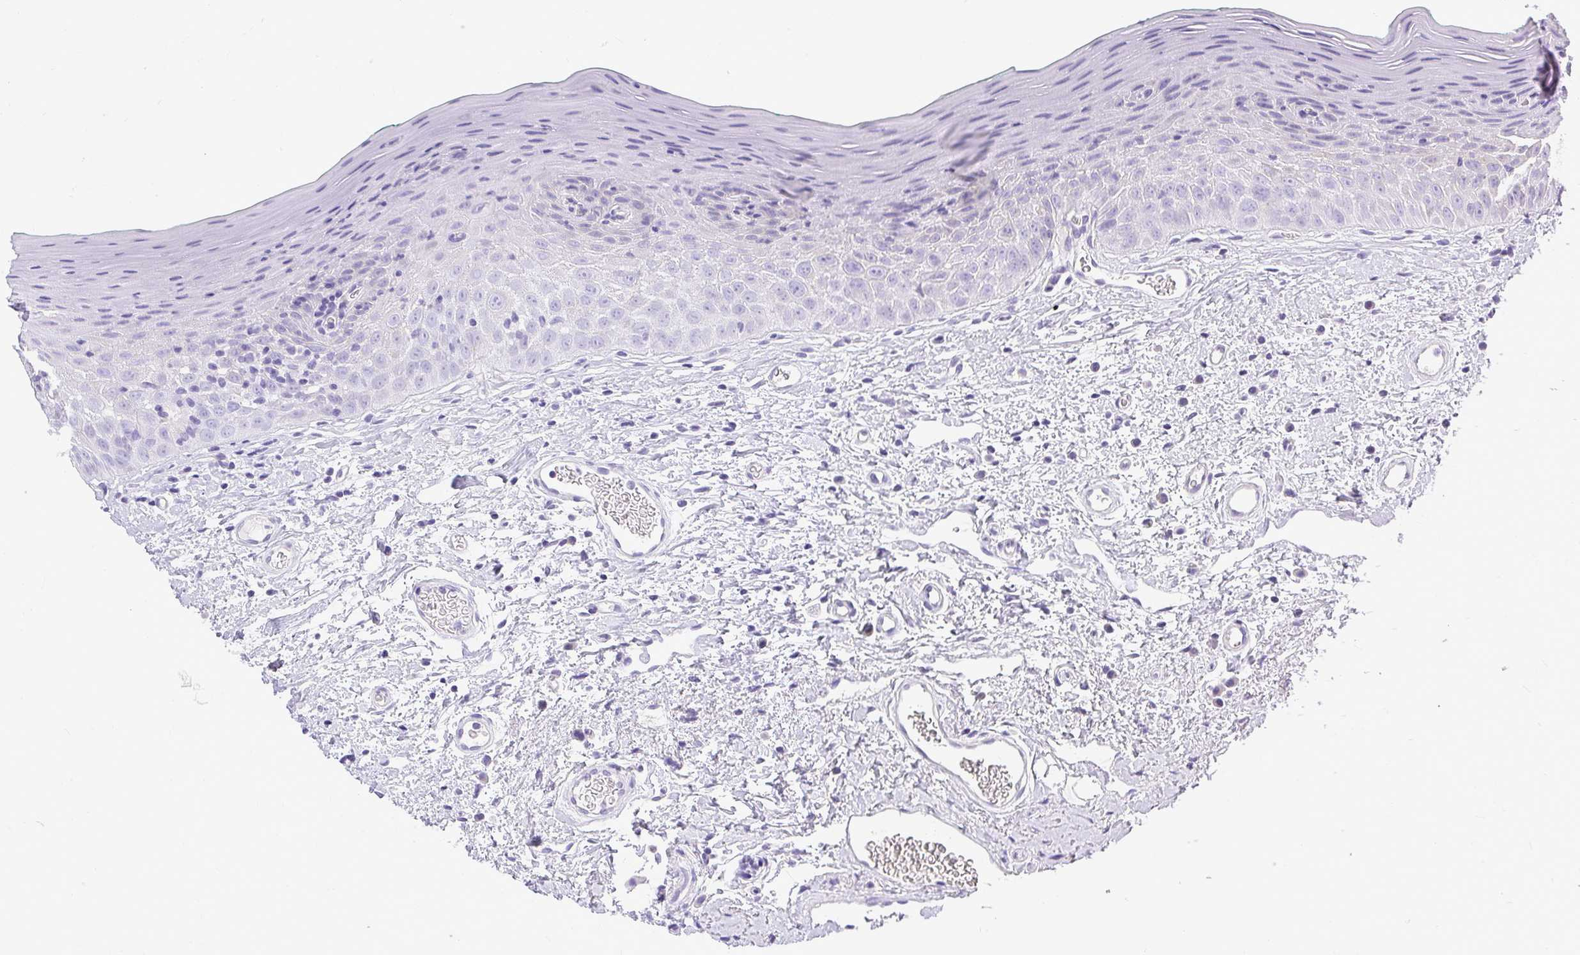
{"staining": {"intensity": "negative", "quantity": "none", "location": "none"}, "tissue": "oral mucosa", "cell_type": "Squamous epithelial cells", "image_type": "normal", "snomed": [{"axis": "morphology", "description": "Normal tissue, NOS"}, {"axis": "topography", "description": "Oral tissue"}, {"axis": "topography", "description": "Tounge, NOS"}], "caption": "This is an IHC micrograph of unremarkable oral mucosa. There is no positivity in squamous epithelial cells.", "gene": "PLPPR3", "patient": {"sex": "male", "age": 83}}